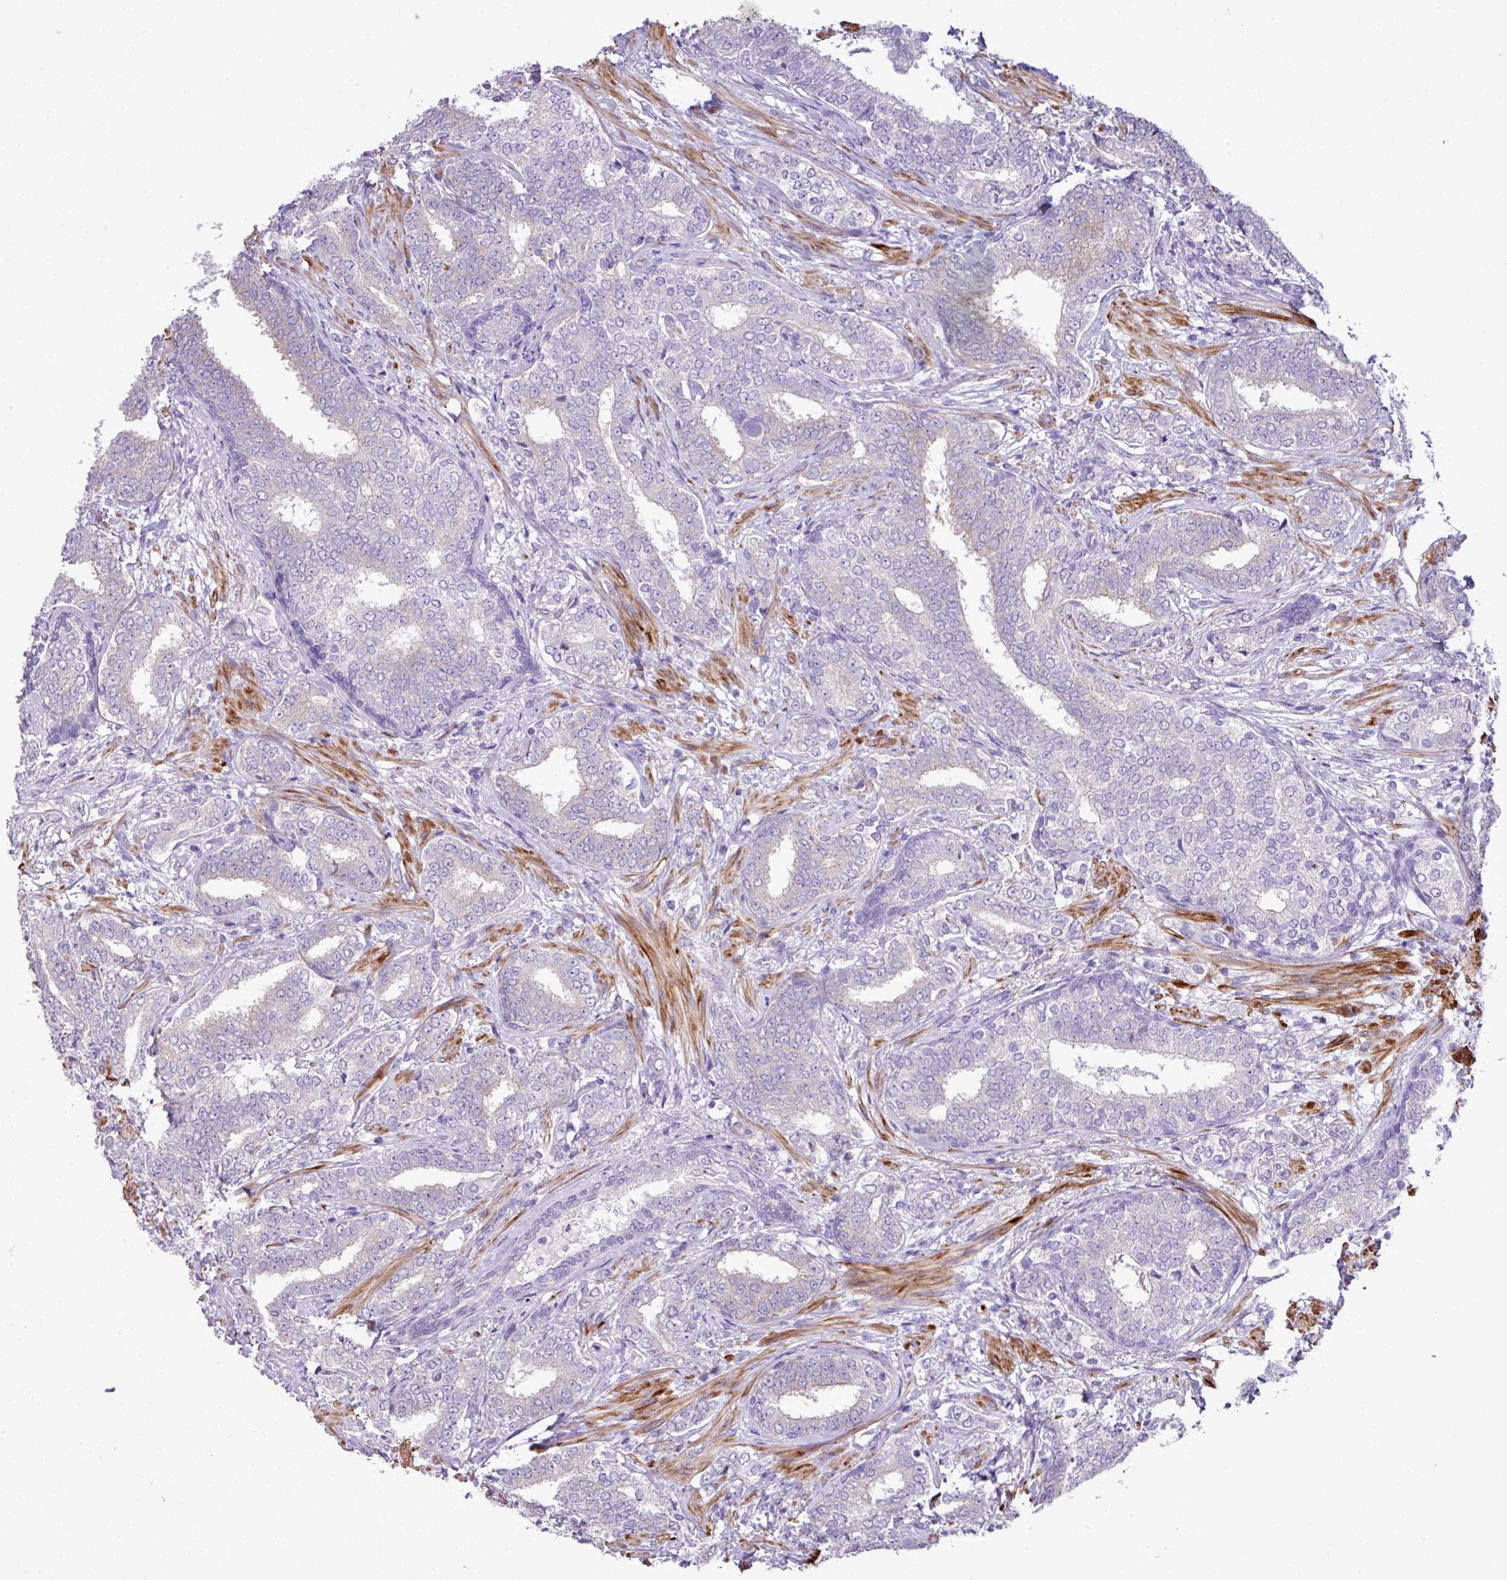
{"staining": {"intensity": "negative", "quantity": "none", "location": "none"}, "tissue": "prostate cancer", "cell_type": "Tumor cells", "image_type": "cancer", "snomed": [{"axis": "morphology", "description": "Adenocarcinoma, High grade"}, {"axis": "topography", "description": "Prostate"}], "caption": "Immunohistochemistry (IHC) image of prostate cancer (adenocarcinoma (high-grade)) stained for a protein (brown), which exhibits no staining in tumor cells.", "gene": "ZSCAN5A", "patient": {"sex": "male", "age": 72}}